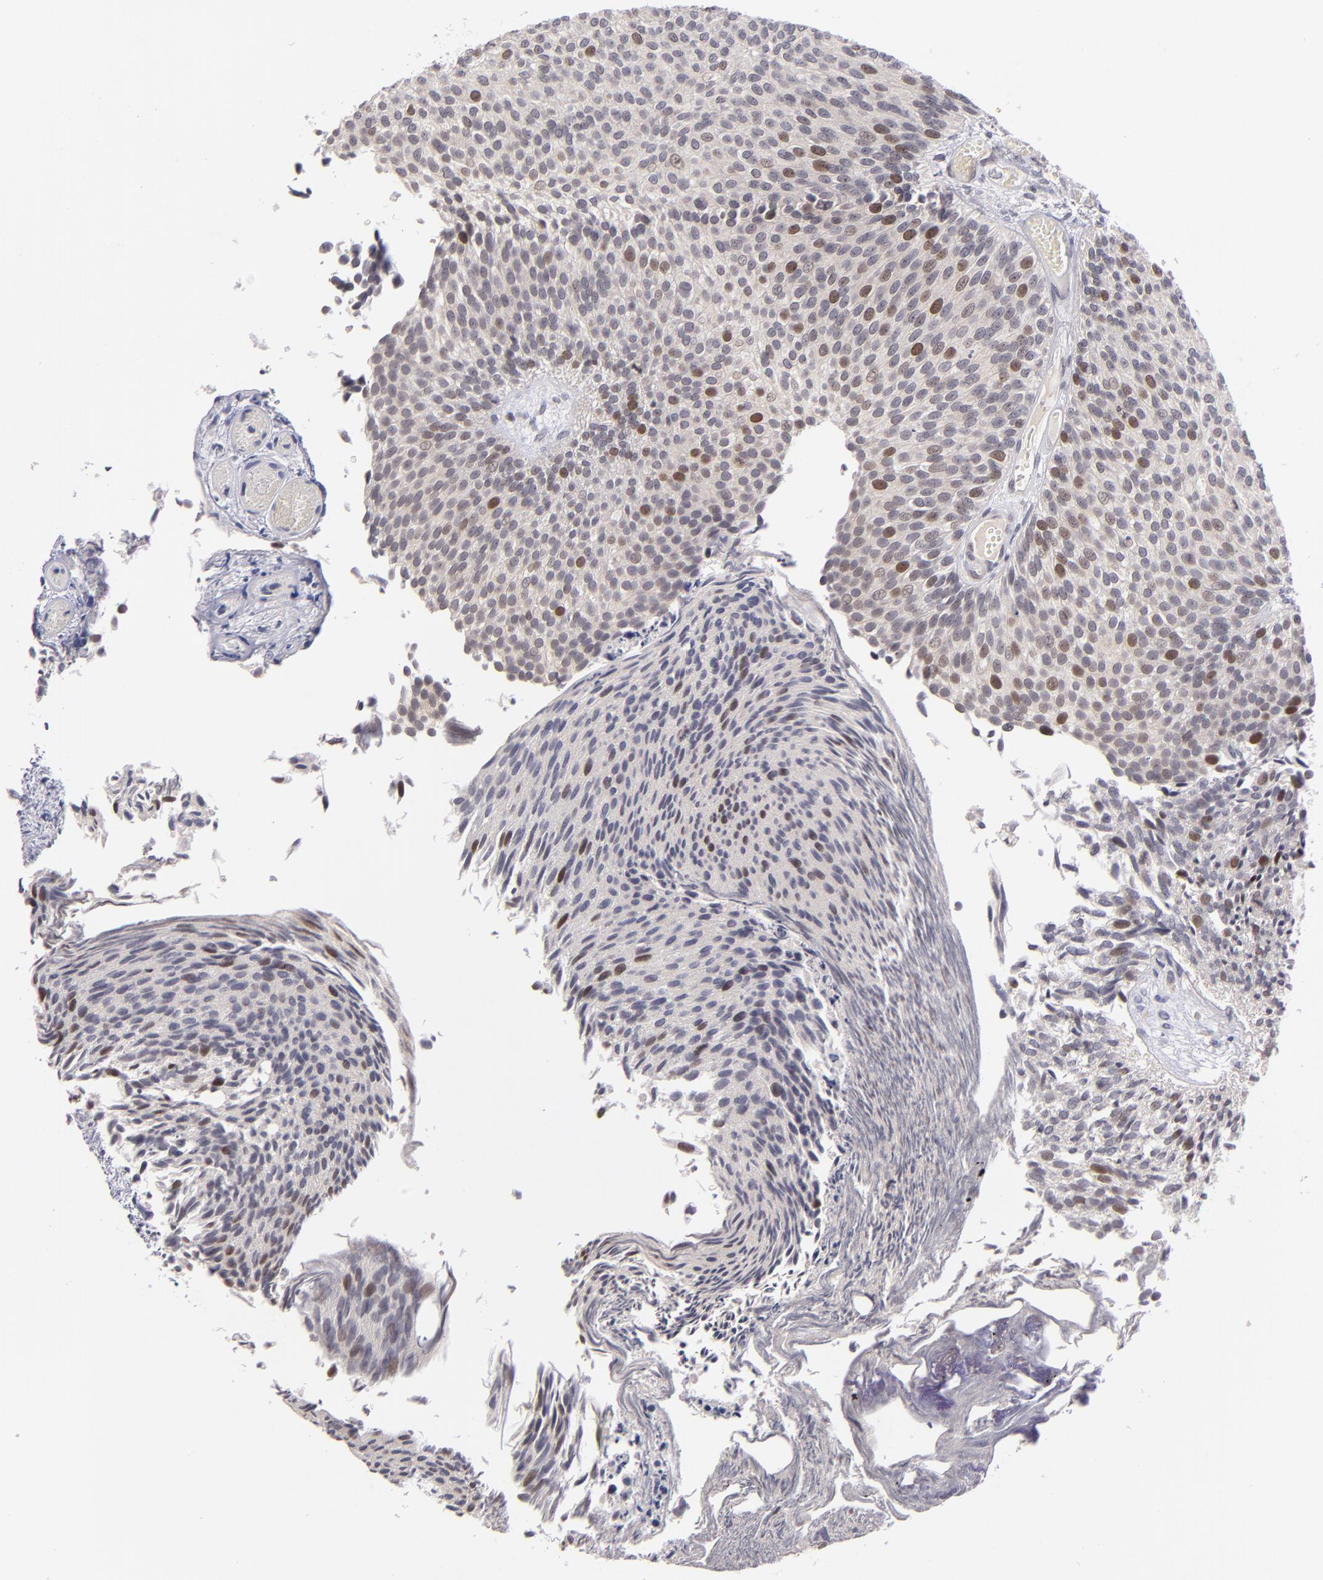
{"staining": {"intensity": "moderate", "quantity": "<25%", "location": "nuclear"}, "tissue": "urothelial cancer", "cell_type": "Tumor cells", "image_type": "cancer", "snomed": [{"axis": "morphology", "description": "Urothelial carcinoma, Low grade"}, {"axis": "topography", "description": "Urinary bladder"}], "caption": "A photomicrograph showing moderate nuclear expression in about <25% of tumor cells in low-grade urothelial carcinoma, as visualized by brown immunohistochemical staining.", "gene": "CDC7", "patient": {"sex": "male", "age": 84}}